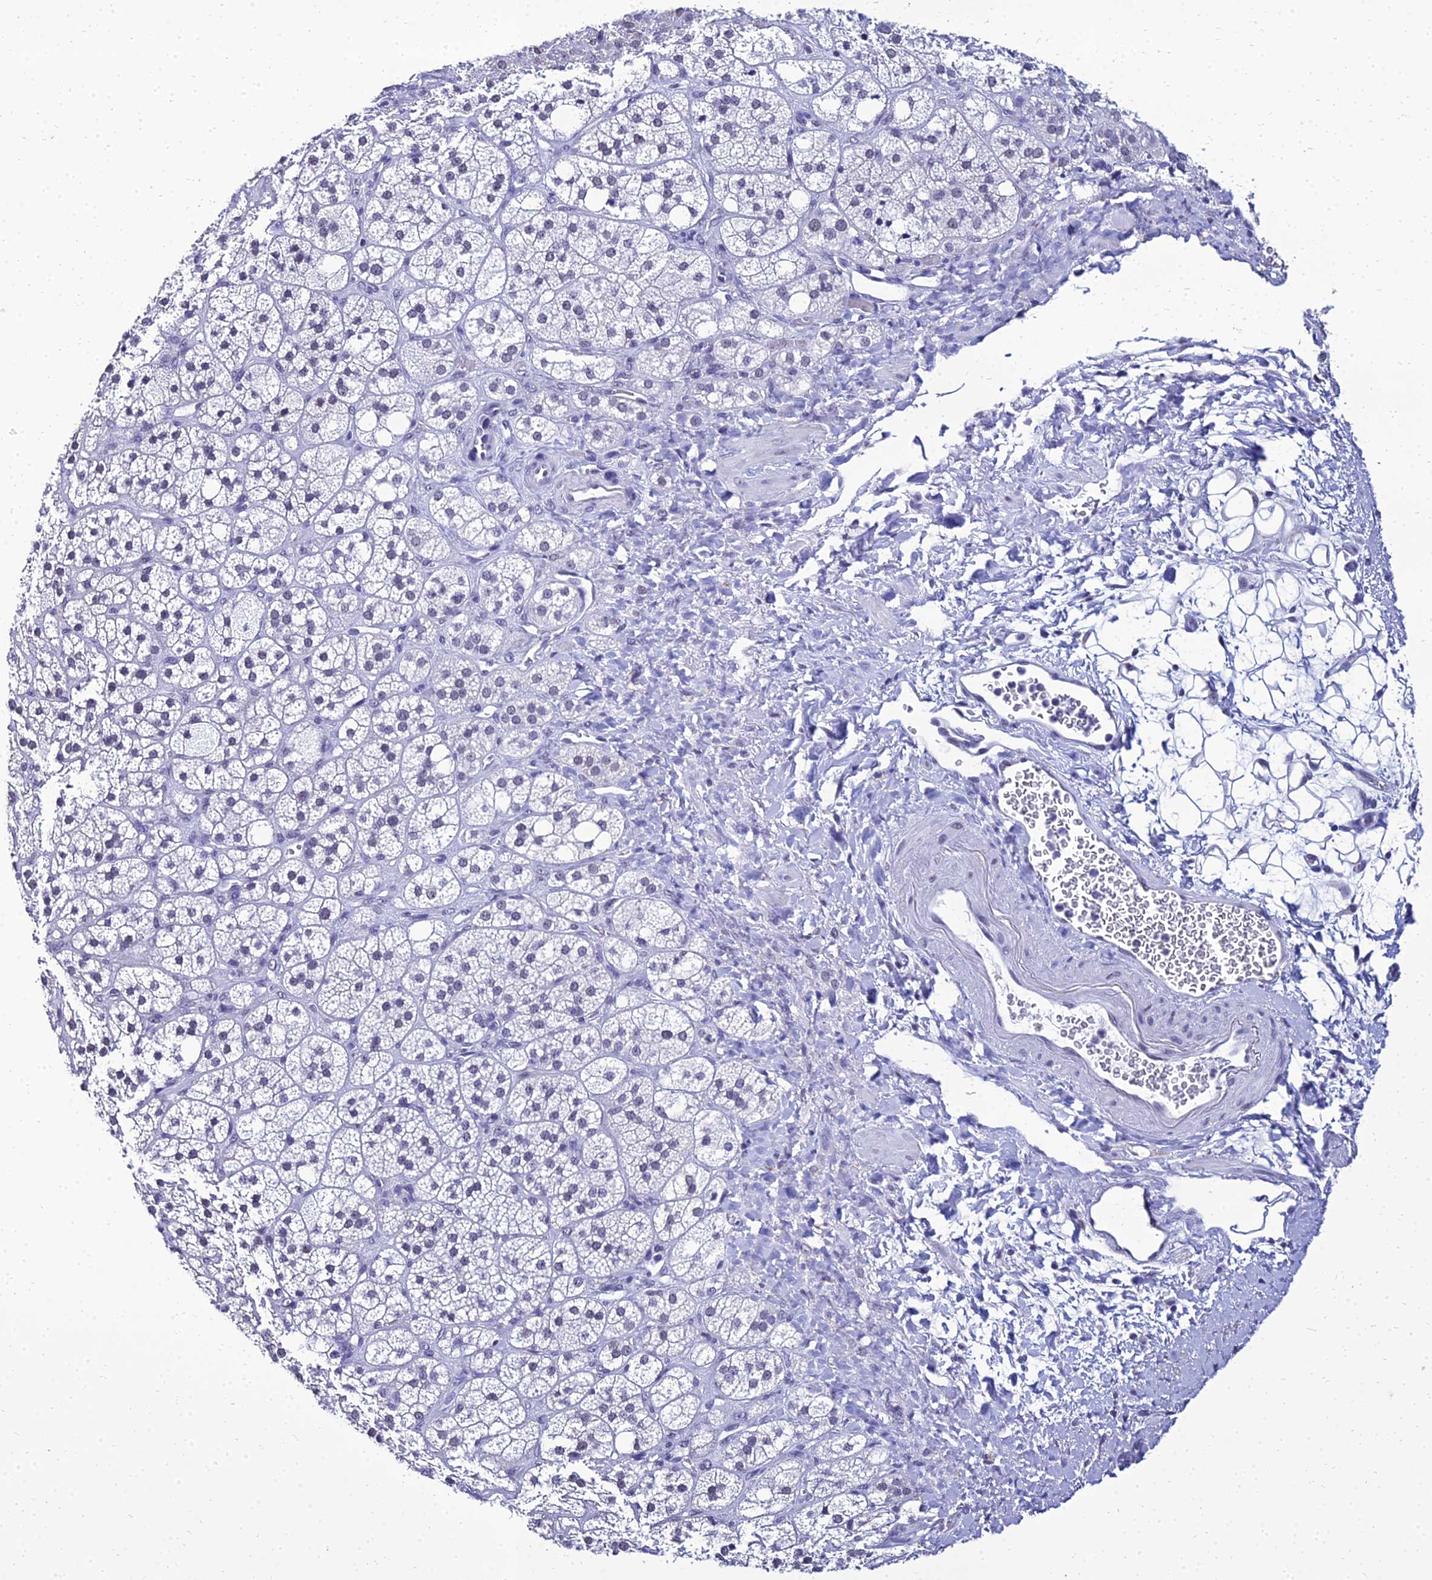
{"staining": {"intensity": "negative", "quantity": "none", "location": "none"}, "tissue": "adrenal gland", "cell_type": "Glandular cells", "image_type": "normal", "snomed": [{"axis": "morphology", "description": "Normal tissue, NOS"}, {"axis": "topography", "description": "Adrenal gland"}], "caption": "Immunohistochemistry (IHC) of unremarkable adrenal gland shows no expression in glandular cells. (DAB IHC visualized using brightfield microscopy, high magnification).", "gene": "PPP4R2", "patient": {"sex": "male", "age": 61}}